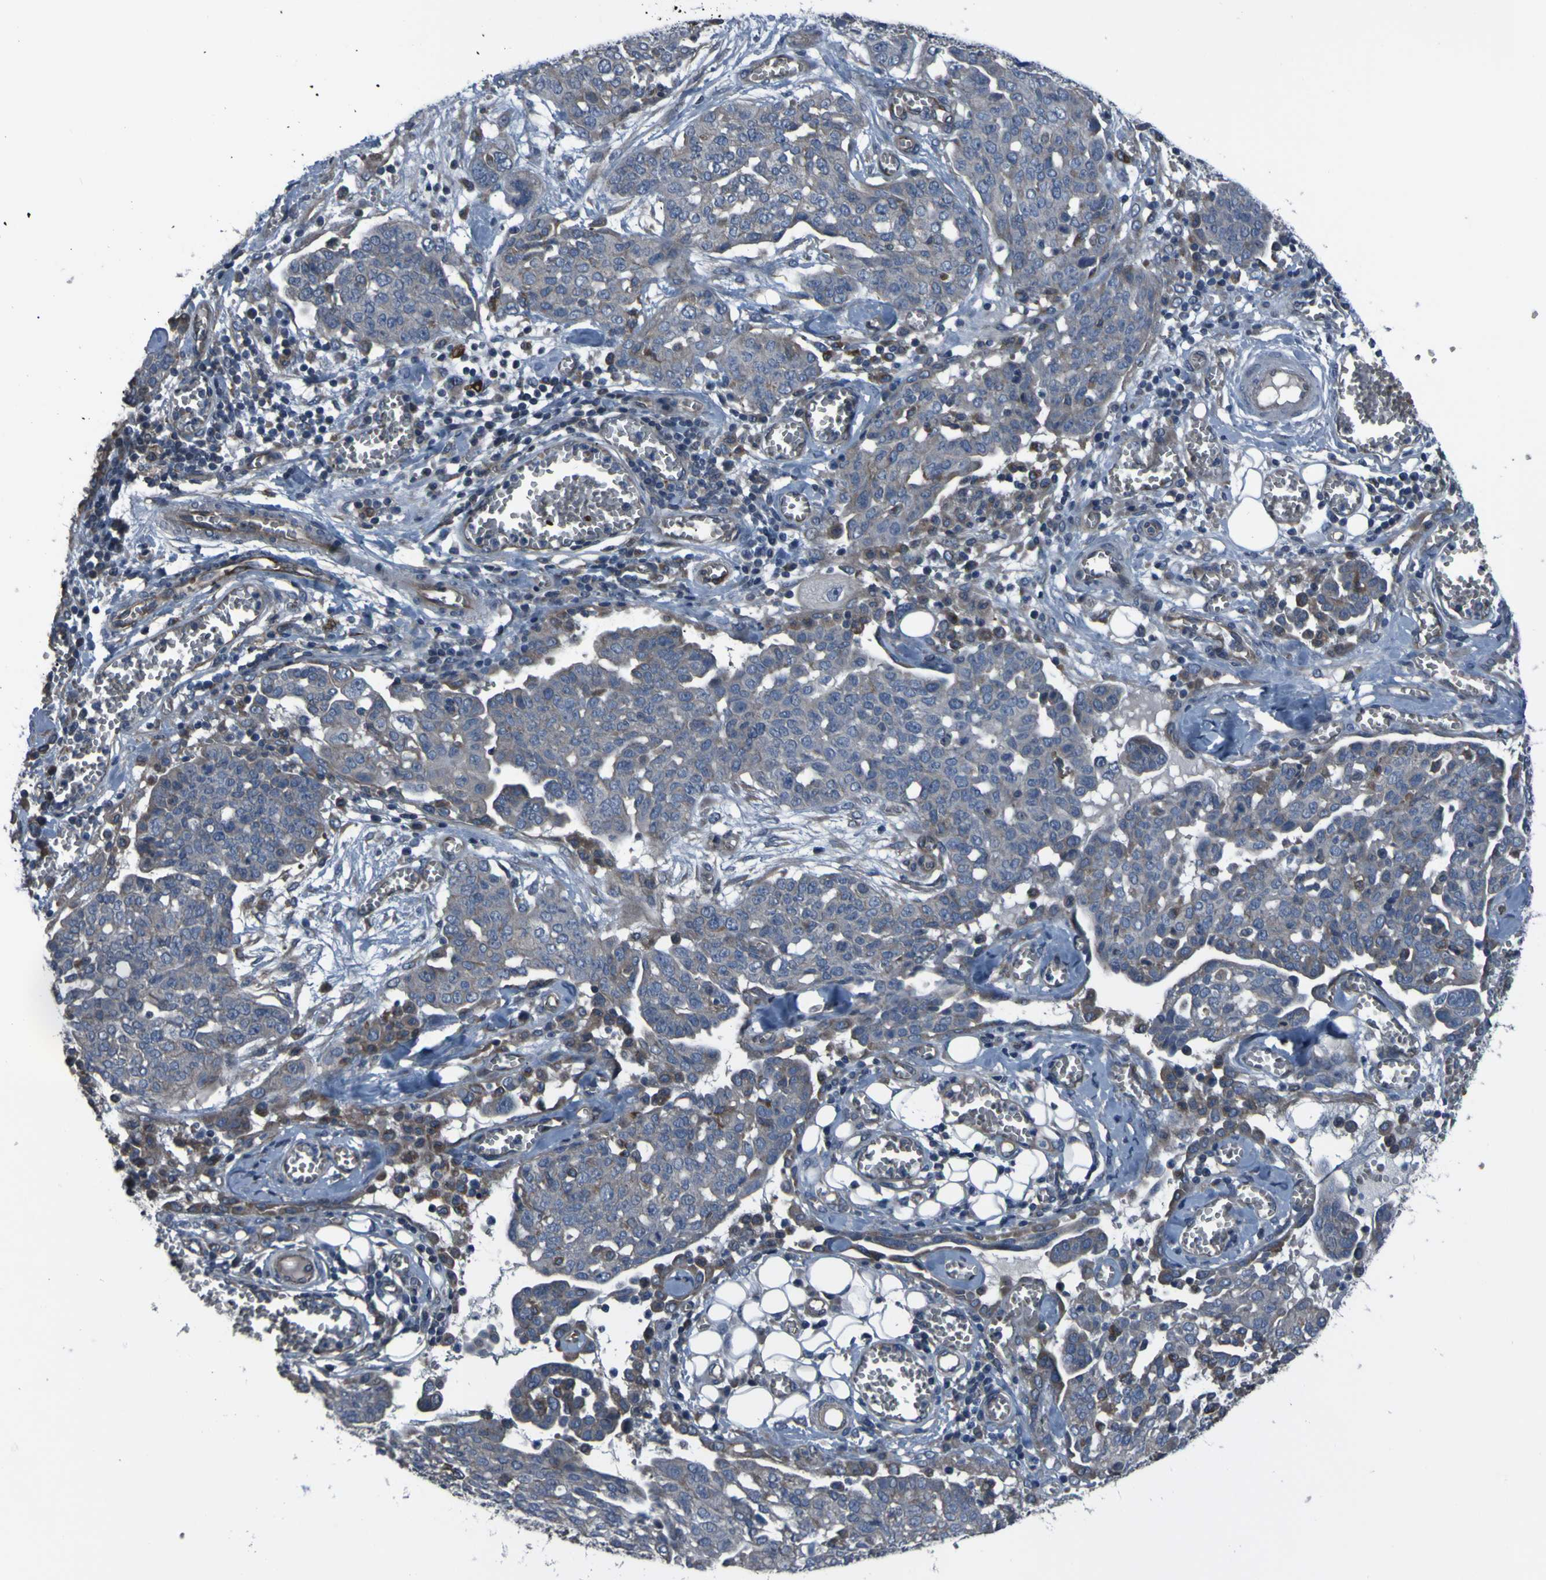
{"staining": {"intensity": "weak", "quantity": "<25%", "location": "cytoplasmic/membranous"}, "tissue": "ovarian cancer", "cell_type": "Tumor cells", "image_type": "cancer", "snomed": [{"axis": "morphology", "description": "Cystadenocarcinoma, serous, NOS"}, {"axis": "topography", "description": "Soft tissue"}, {"axis": "topography", "description": "Ovary"}], "caption": "Immunohistochemistry (IHC) image of neoplastic tissue: serous cystadenocarcinoma (ovarian) stained with DAB displays no significant protein expression in tumor cells. (Brightfield microscopy of DAB IHC at high magnification).", "gene": "GRAMD1A", "patient": {"sex": "female", "age": 57}}